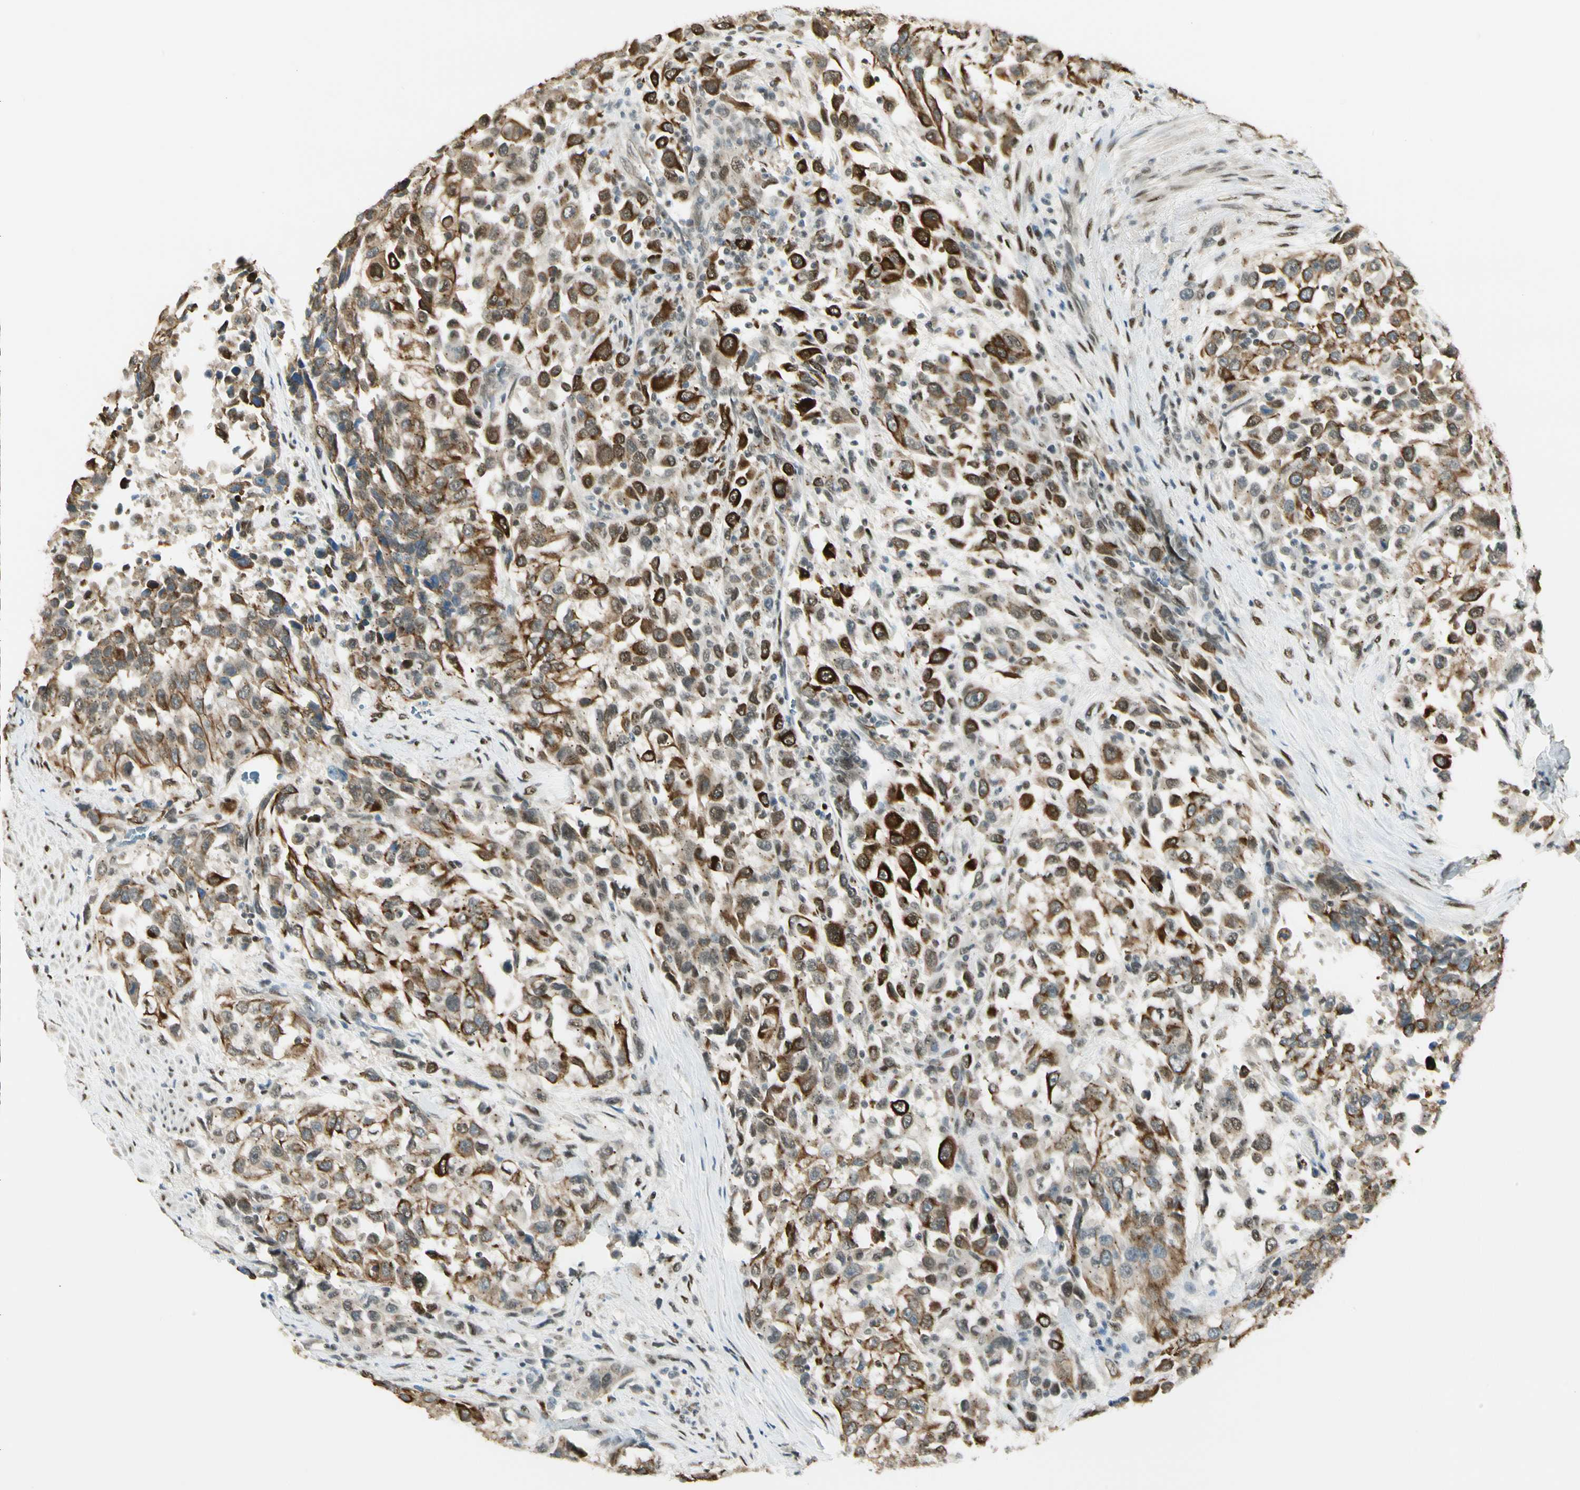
{"staining": {"intensity": "strong", "quantity": ">75%", "location": "cytoplasmic/membranous"}, "tissue": "urothelial cancer", "cell_type": "Tumor cells", "image_type": "cancer", "snomed": [{"axis": "morphology", "description": "Urothelial carcinoma, High grade"}, {"axis": "topography", "description": "Urinary bladder"}], "caption": "Brown immunohistochemical staining in human urothelial carcinoma (high-grade) reveals strong cytoplasmic/membranous staining in about >75% of tumor cells.", "gene": "ATXN1", "patient": {"sex": "female", "age": 80}}